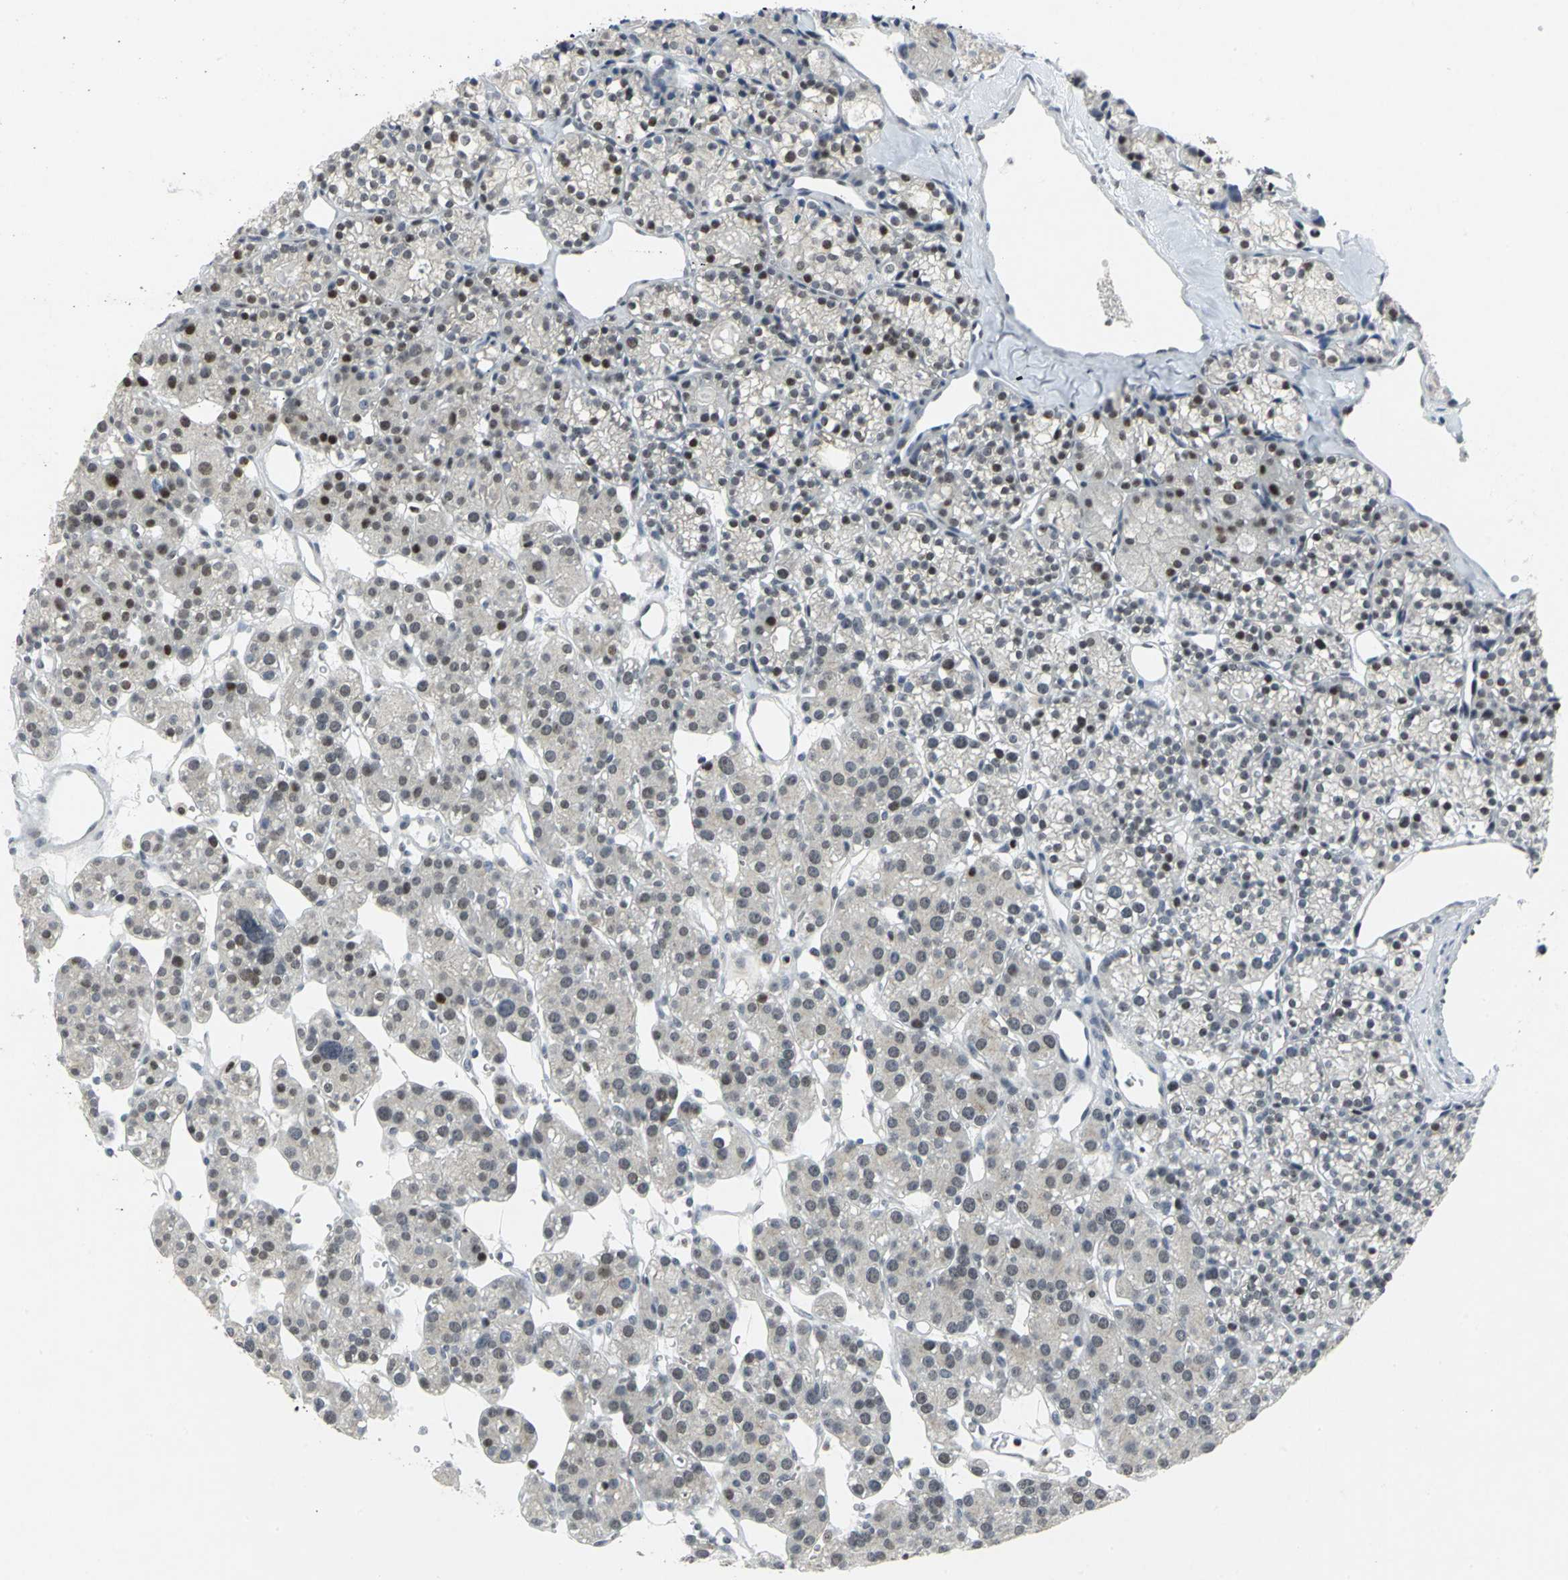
{"staining": {"intensity": "moderate", "quantity": "<25%", "location": "nuclear"}, "tissue": "parathyroid gland", "cell_type": "Glandular cells", "image_type": "normal", "snomed": [{"axis": "morphology", "description": "Normal tissue, NOS"}, {"axis": "topography", "description": "Parathyroid gland"}], "caption": "A micrograph of human parathyroid gland stained for a protein demonstrates moderate nuclear brown staining in glandular cells. The protein of interest is stained brown, and the nuclei are stained in blue (DAB IHC with brightfield microscopy, high magnification).", "gene": "RPA1", "patient": {"sex": "female", "age": 64}}